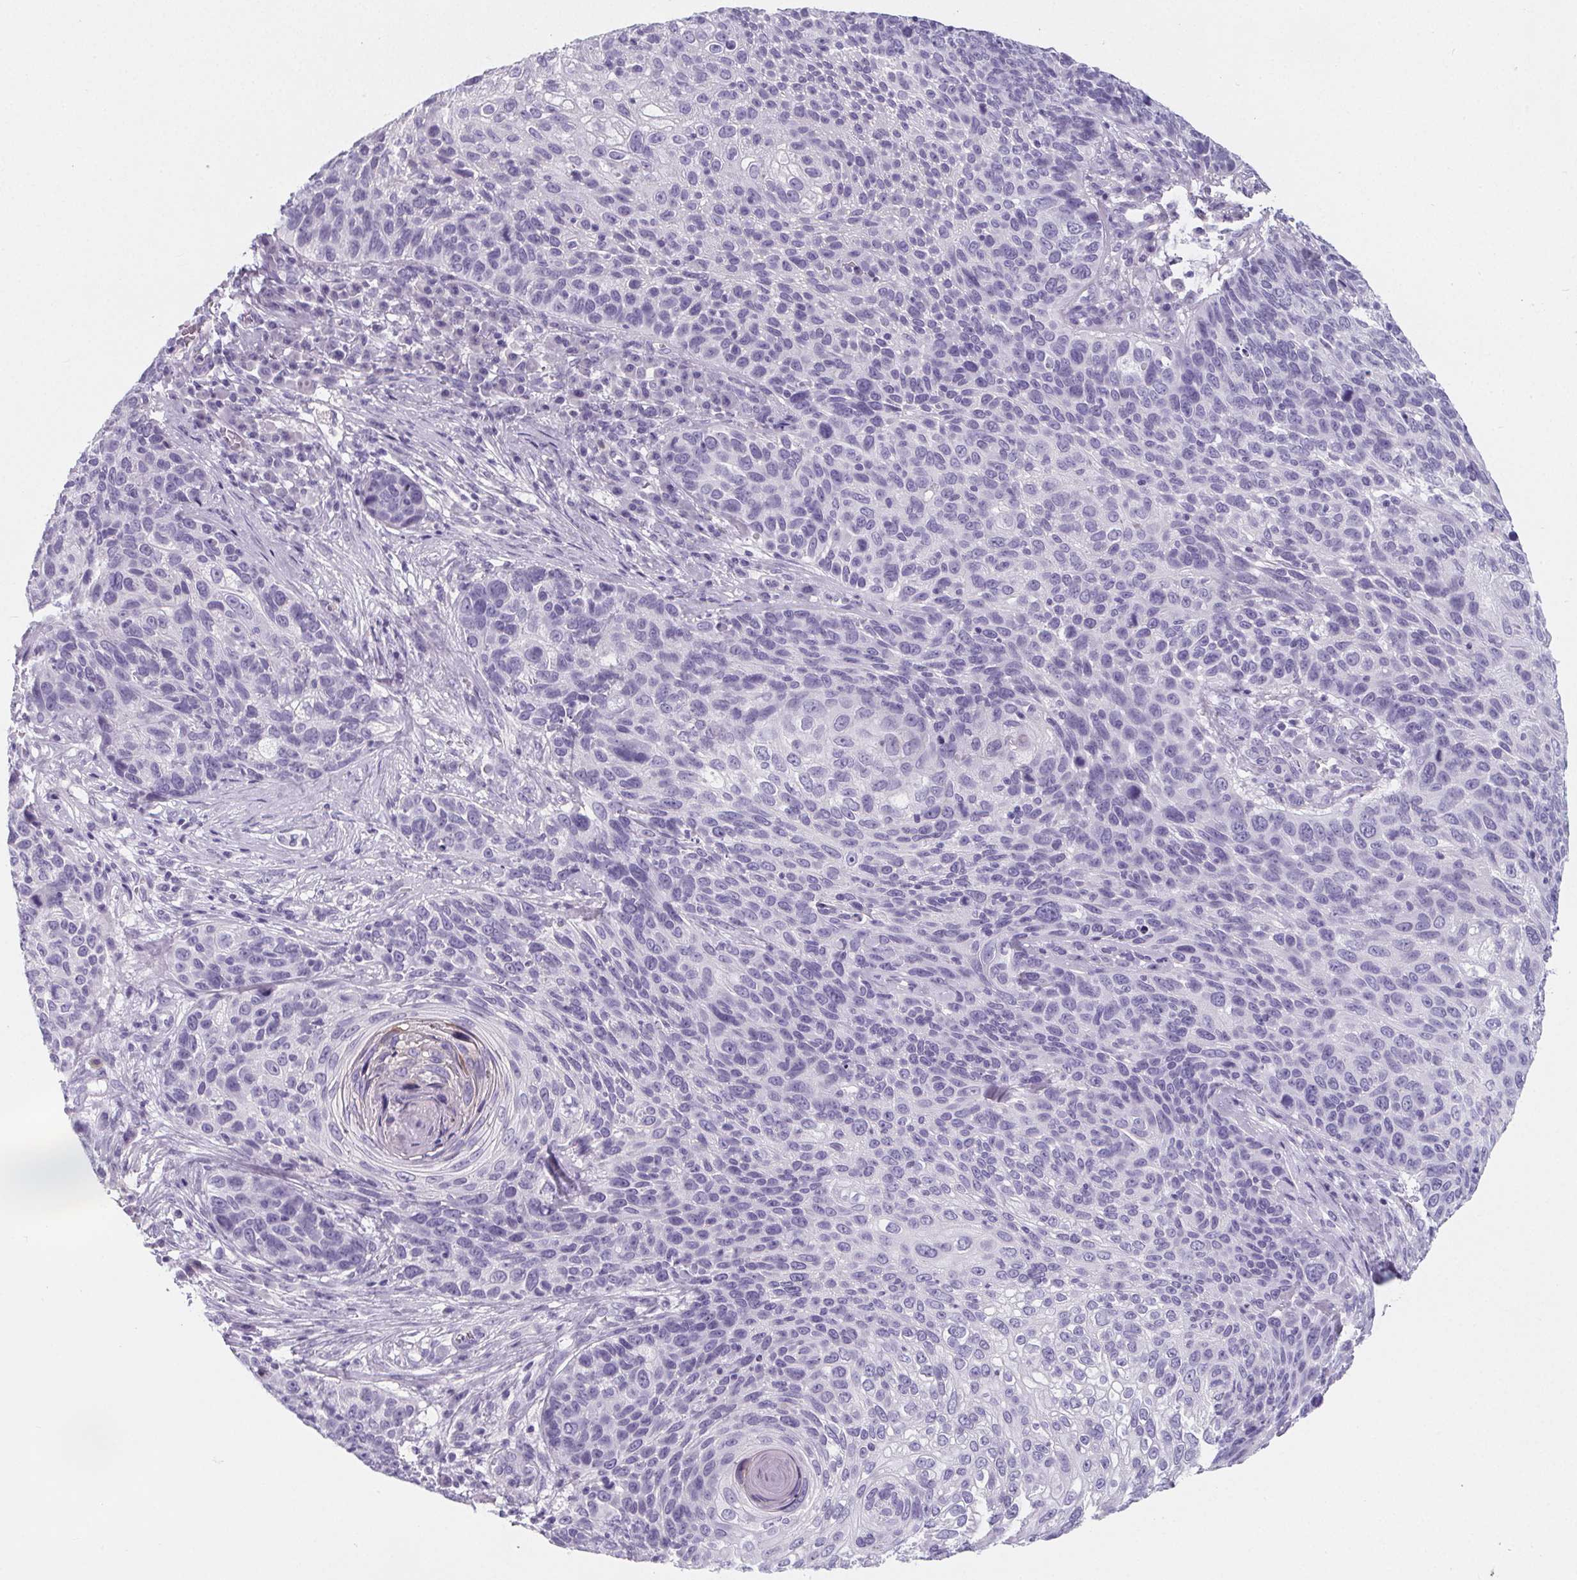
{"staining": {"intensity": "negative", "quantity": "none", "location": "none"}, "tissue": "skin cancer", "cell_type": "Tumor cells", "image_type": "cancer", "snomed": [{"axis": "morphology", "description": "Squamous cell carcinoma, NOS"}, {"axis": "topography", "description": "Skin"}], "caption": "Tumor cells show no significant positivity in skin squamous cell carcinoma.", "gene": "ADRB1", "patient": {"sex": "male", "age": 92}}